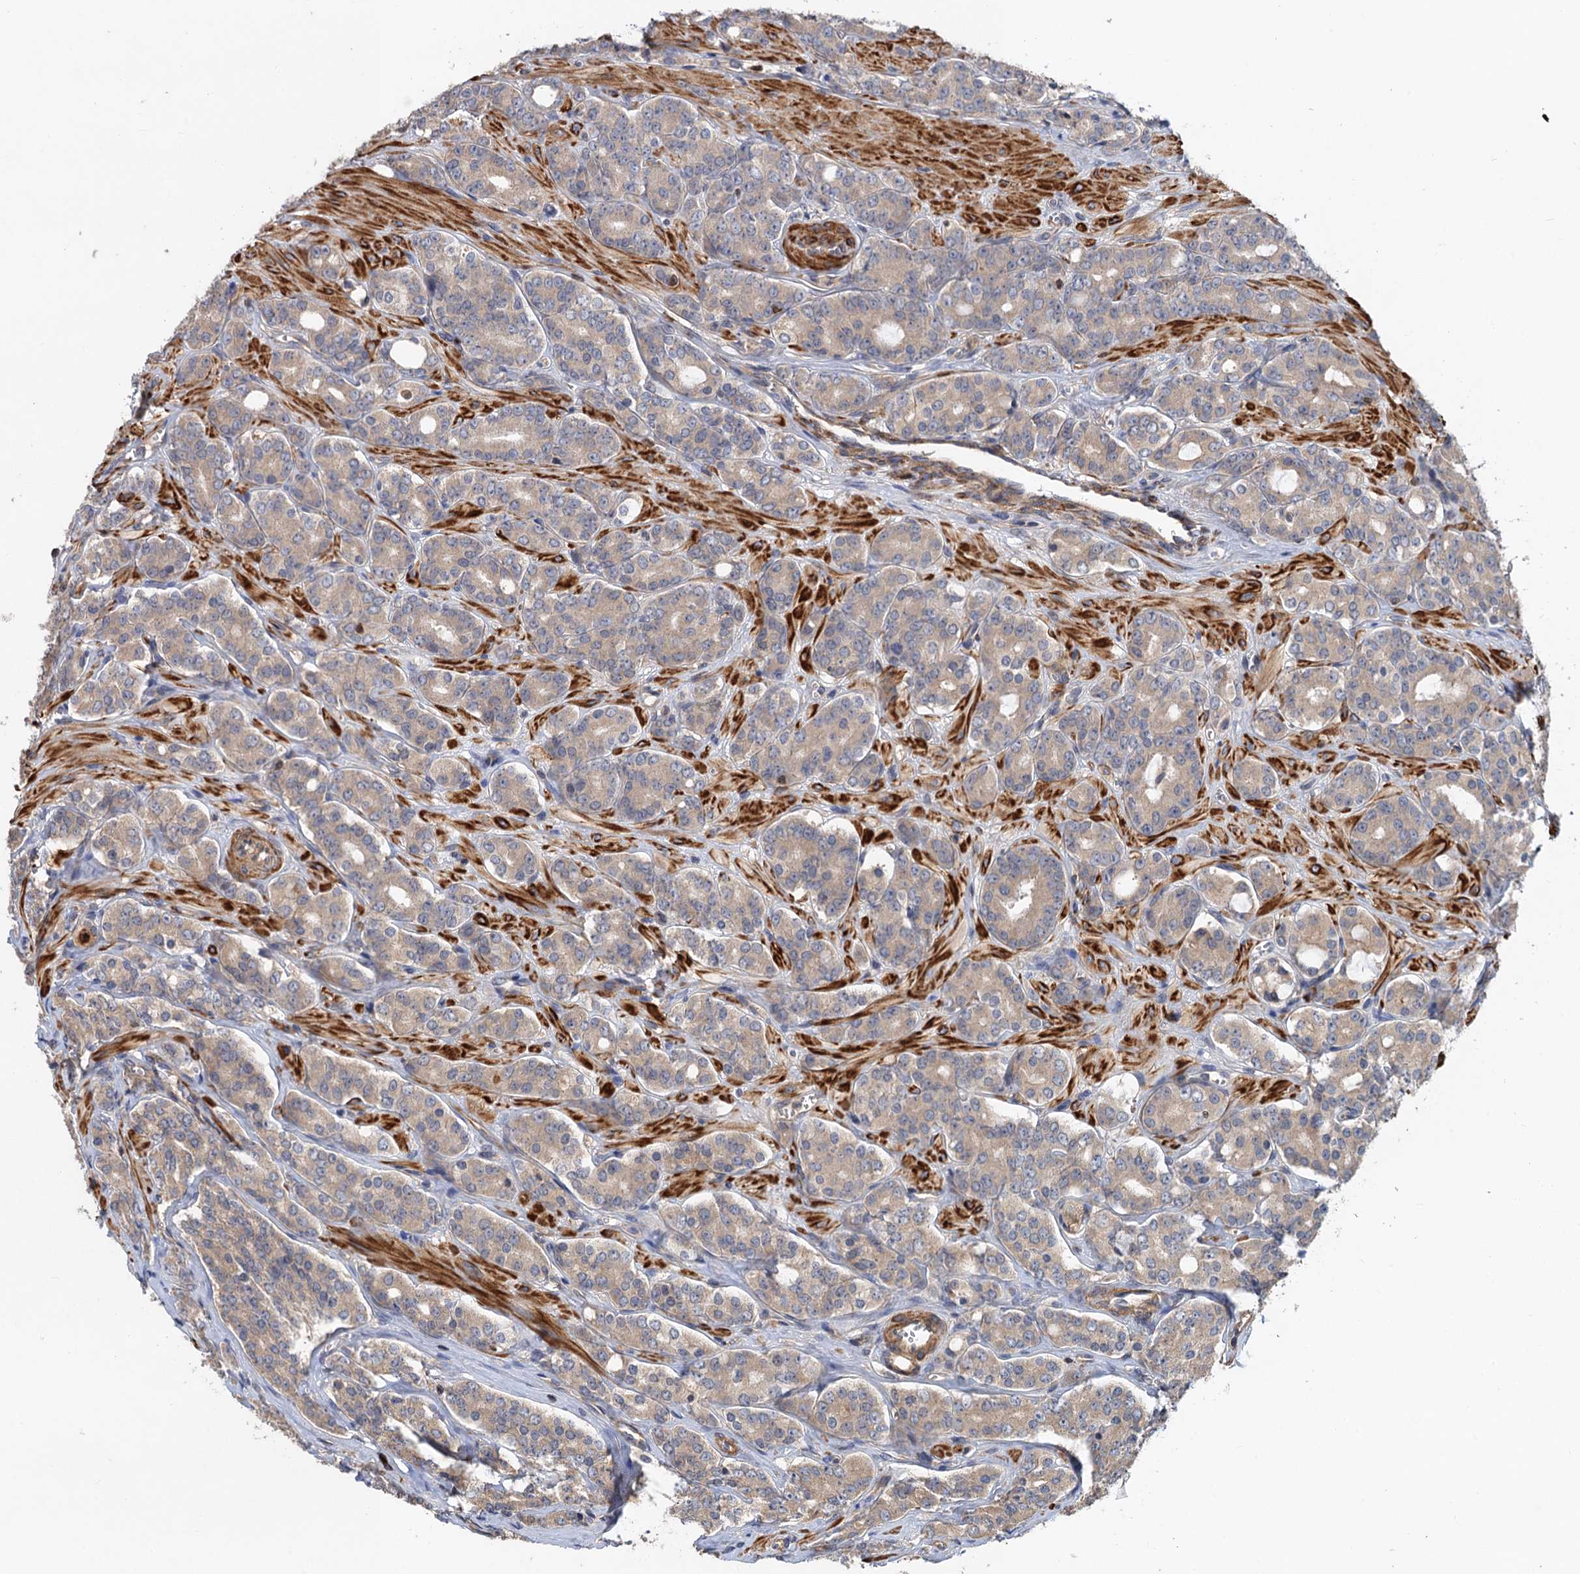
{"staining": {"intensity": "weak", "quantity": "25%-75%", "location": "cytoplasmic/membranous"}, "tissue": "prostate cancer", "cell_type": "Tumor cells", "image_type": "cancer", "snomed": [{"axis": "morphology", "description": "Adenocarcinoma, High grade"}, {"axis": "topography", "description": "Prostate"}], "caption": "About 25%-75% of tumor cells in human prostate adenocarcinoma (high-grade) exhibit weak cytoplasmic/membranous protein staining as visualized by brown immunohistochemical staining.", "gene": "DGKA", "patient": {"sex": "male", "age": 62}}